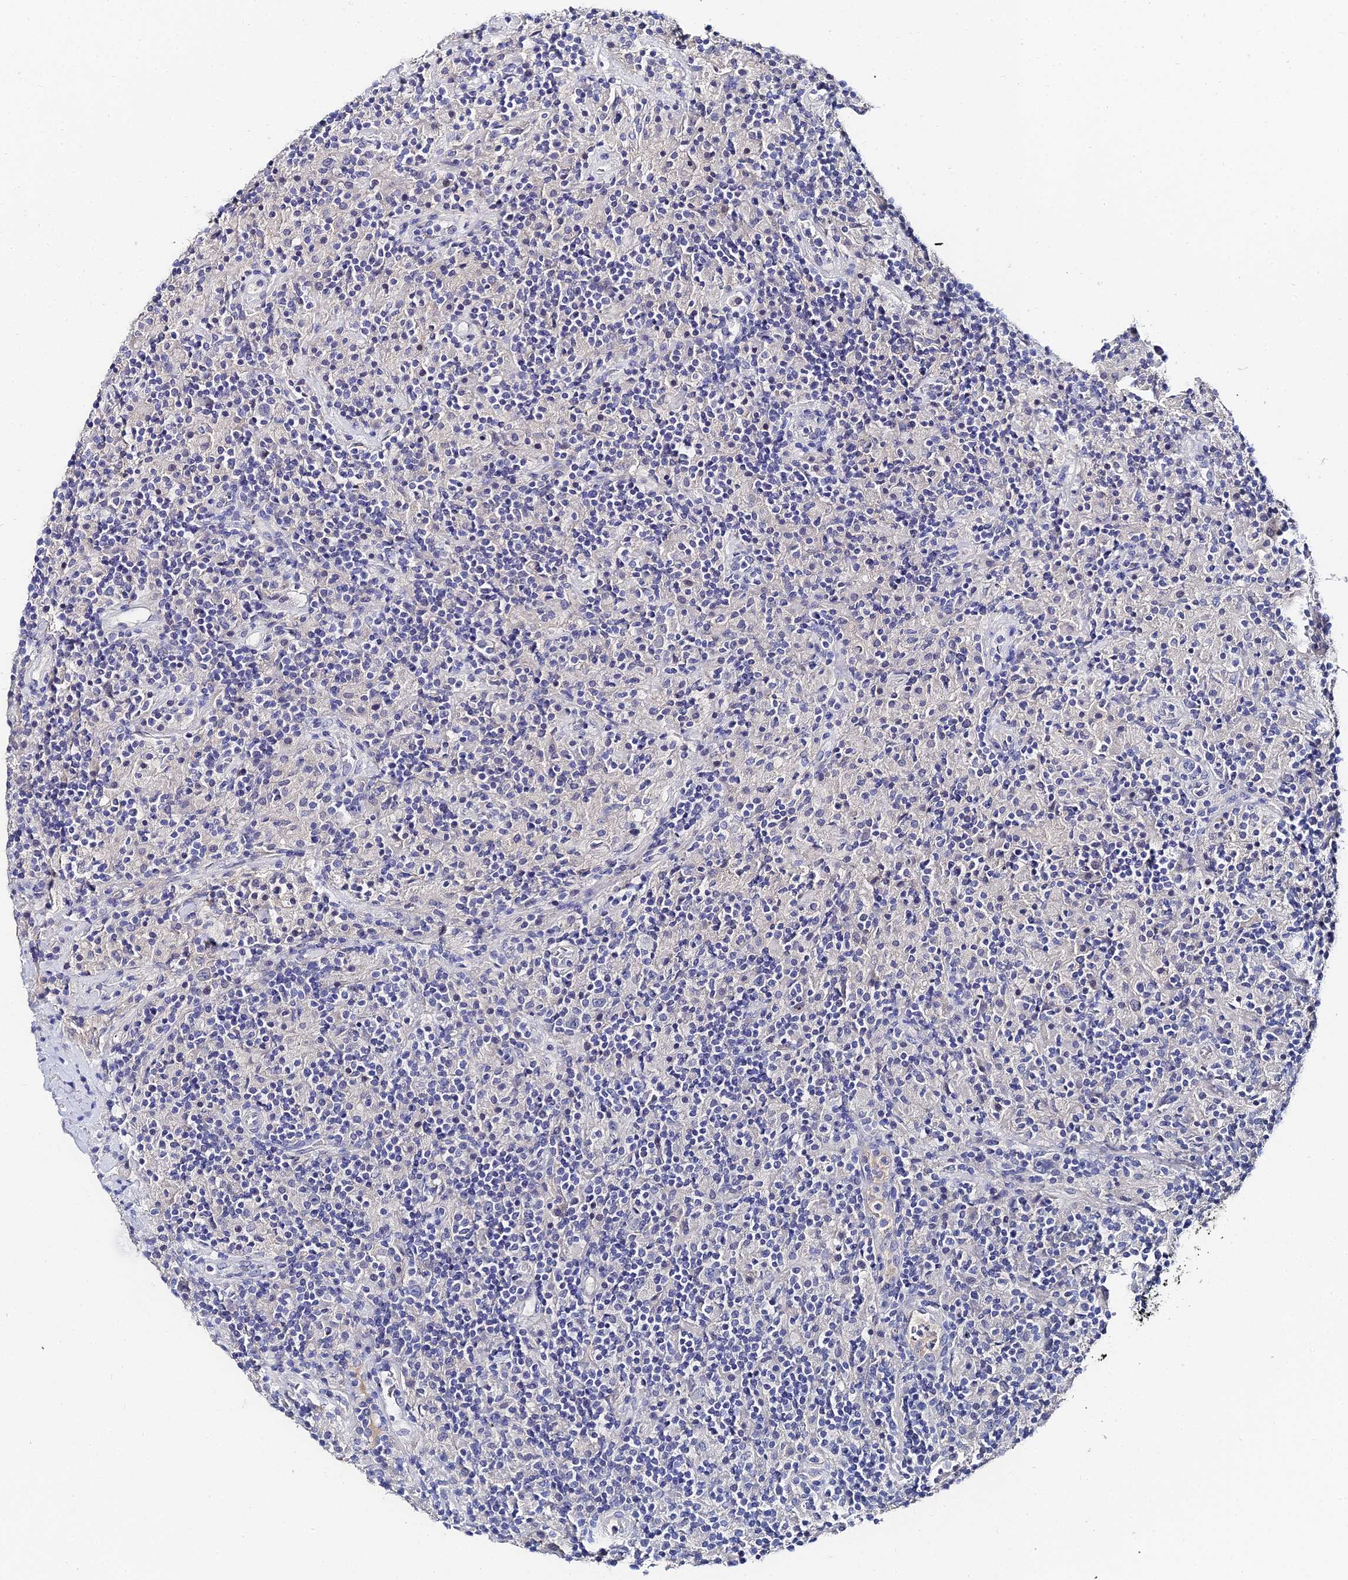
{"staining": {"intensity": "negative", "quantity": "none", "location": "none"}, "tissue": "lymphoma", "cell_type": "Tumor cells", "image_type": "cancer", "snomed": [{"axis": "morphology", "description": "Hodgkin's disease, NOS"}, {"axis": "topography", "description": "Lymph node"}], "caption": "IHC of human lymphoma demonstrates no expression in tumor cells.", "gene": "KRT17", "patient": {"sex": "male", "age": 70}}